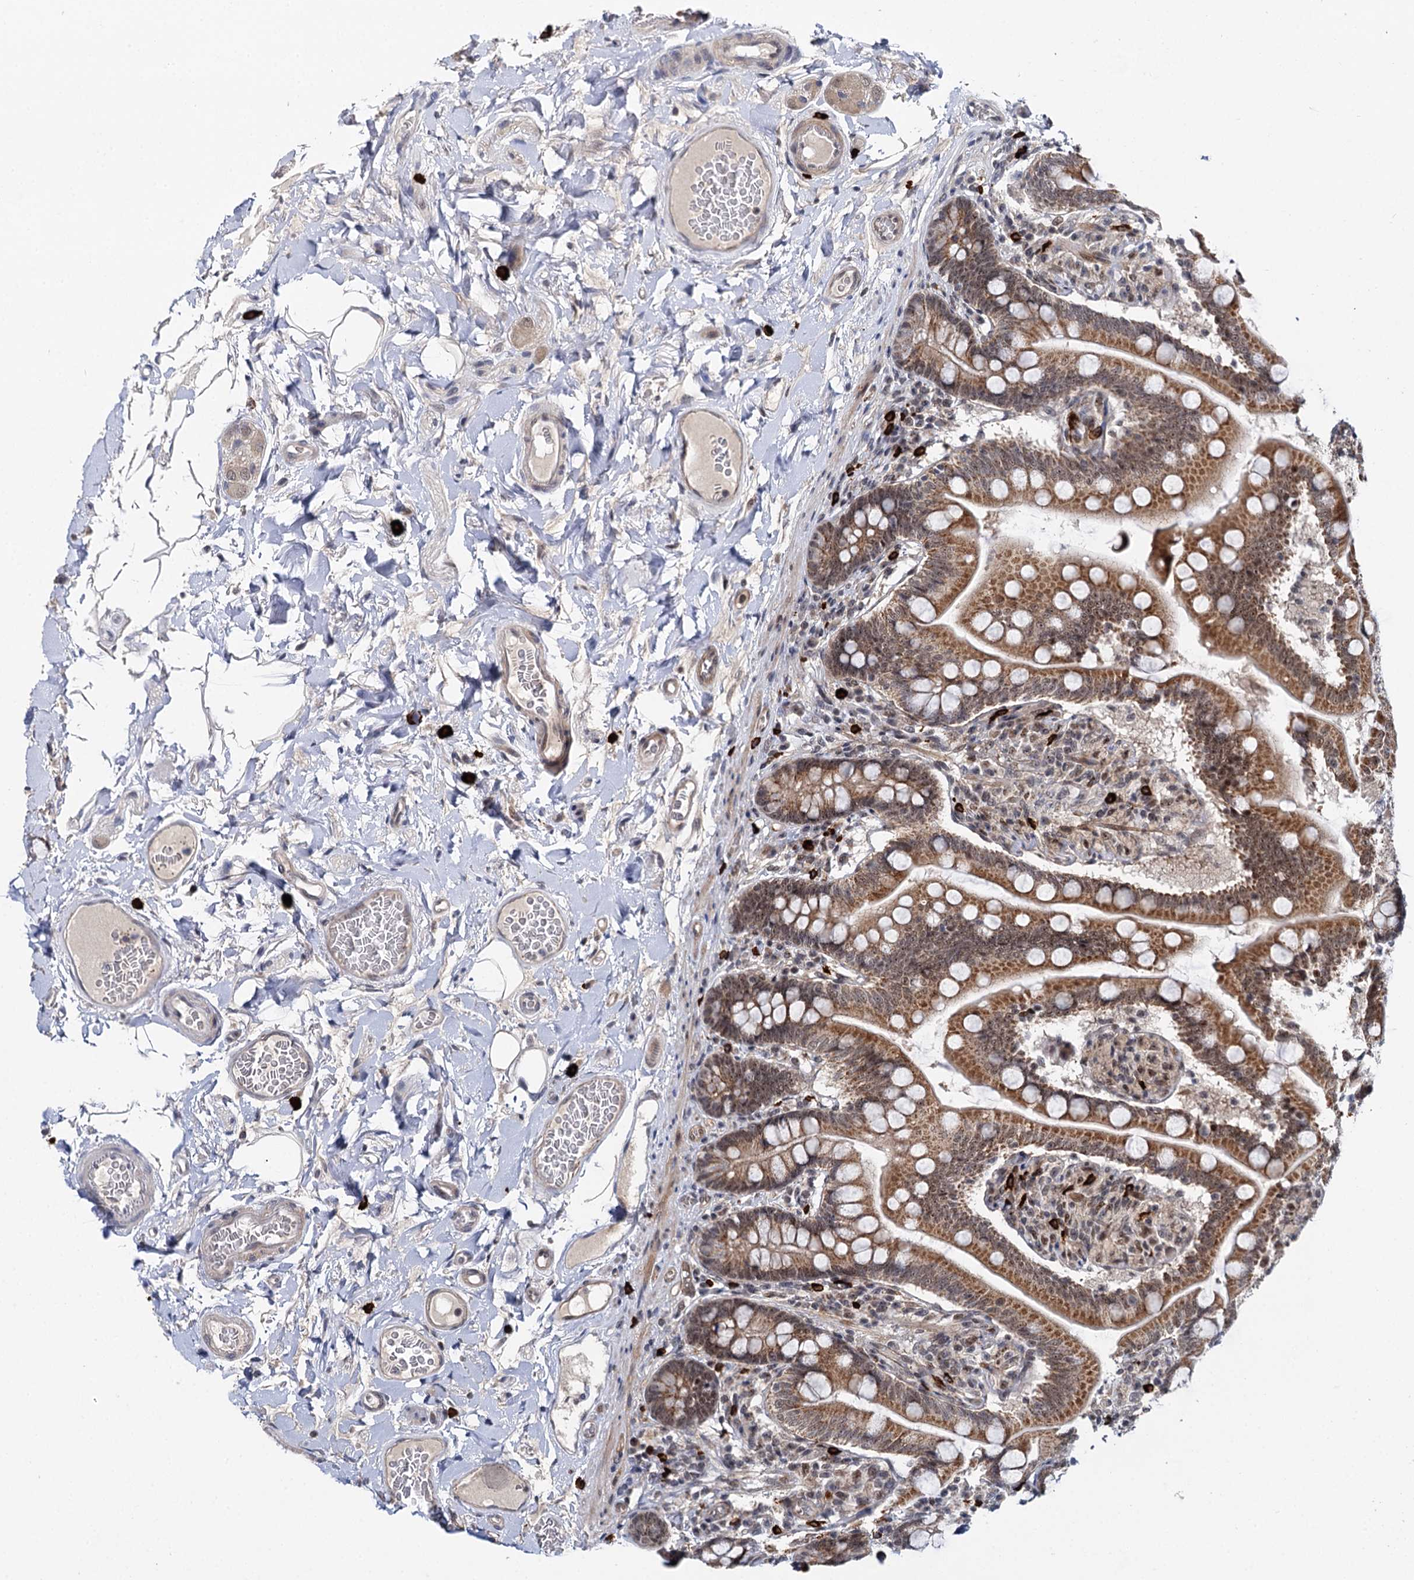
{"staining": {"intensity": "strong", "quantity": ">75%", "location": "cytoplasmic/membranous,nuclear"}, "tissue": "small intestine", "cell_type": "Glandular cells", "image_type": "normal", "snomed": [{"axis": "morphology", "description": "Normal tissue, NOS"}, {"axis": "topography", "description": "Small intestine"}], "caption": "Small intestine stained with immunohistochemistry displays strong cytoplasmic/membranous,nuclear expression in approximately >75% of glandular cells.", "gene": "BUD13", "patient": {"sex": "female", "age": 64}}